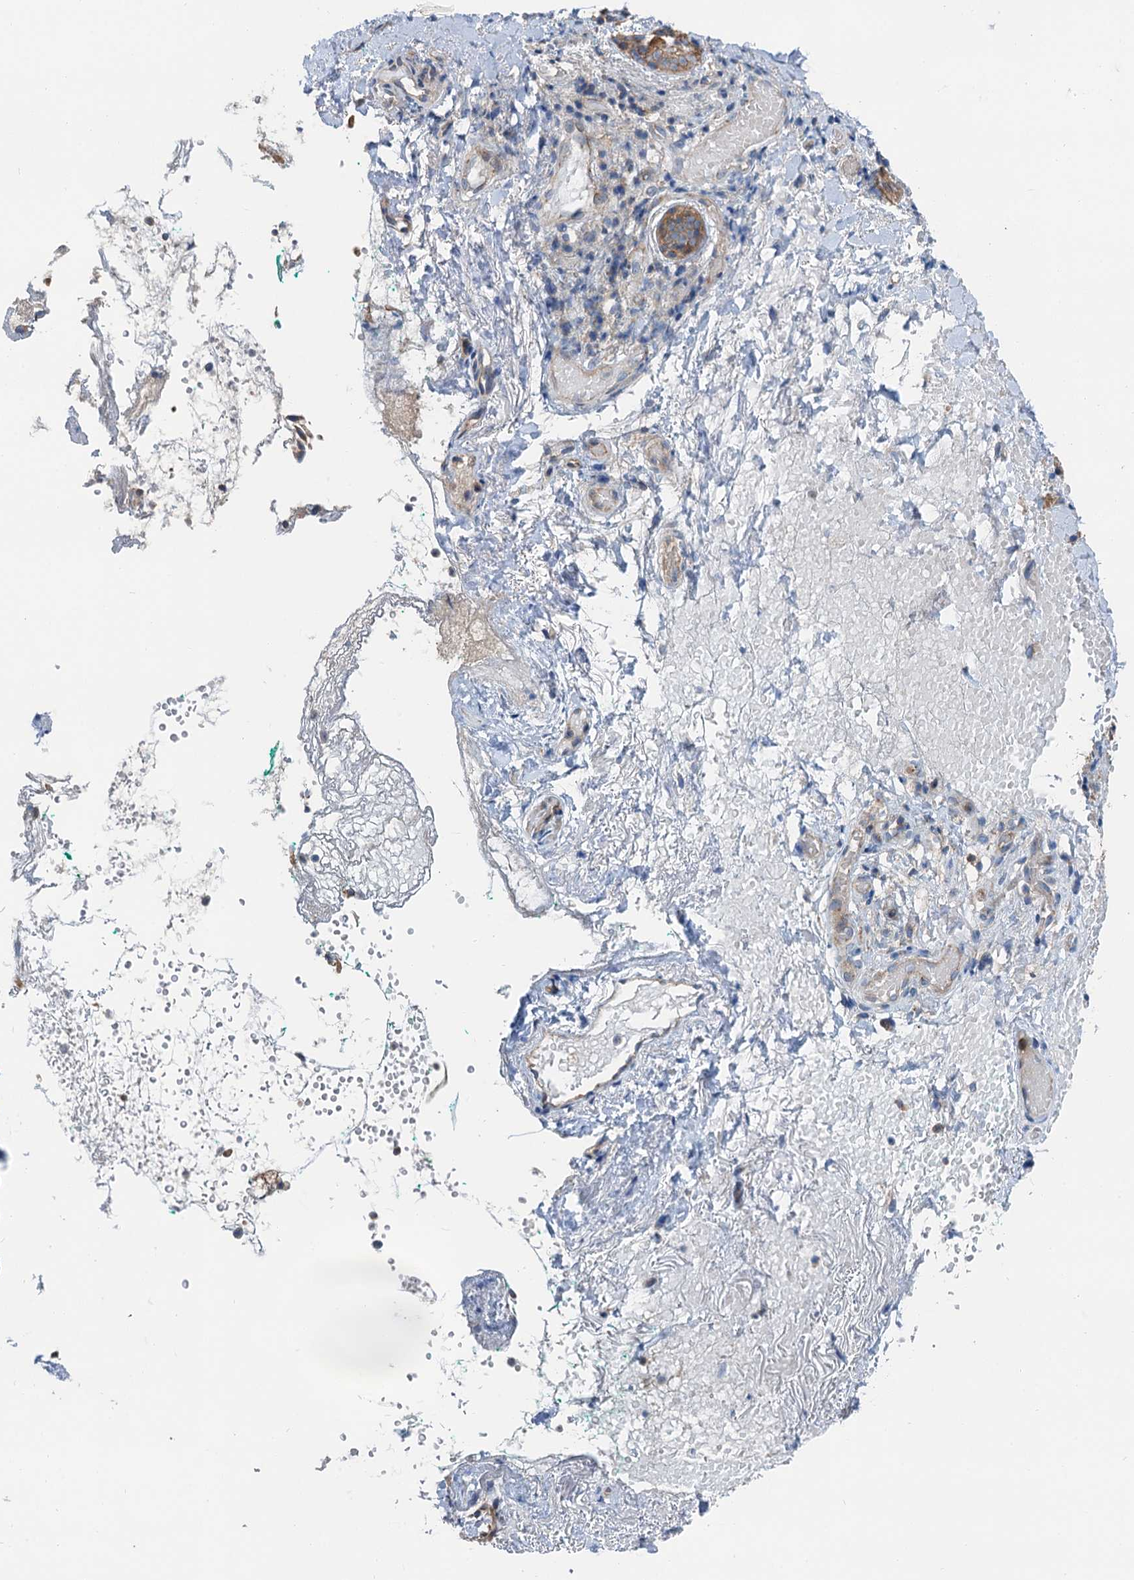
{"staining": {"intensity": "negative", "quantity": "none", "location": "none"}, "tissue": "adipose tissue", "cell_type": "Adipocytes", "image_type": "normal", "snomed": [{"axis": "morphology", "description": "Normal tissue, NOS"}, {"axis": "morphology", "description": "Basal cell carcinoma"}, {"axis": "topography", "description": "Cartilage tissue"}, {"axis": "topography", "description": "Nasopharynx"}, {"axis": "topography", "description": "Oral tissue"}], "caption": "DAB immunohistochemical staining of unremarkable human adipose tissue demonstrates no significant staining in adipocytes.", "gene": "ANKRD26", "patient": {"sex": "female", "age": 77}}